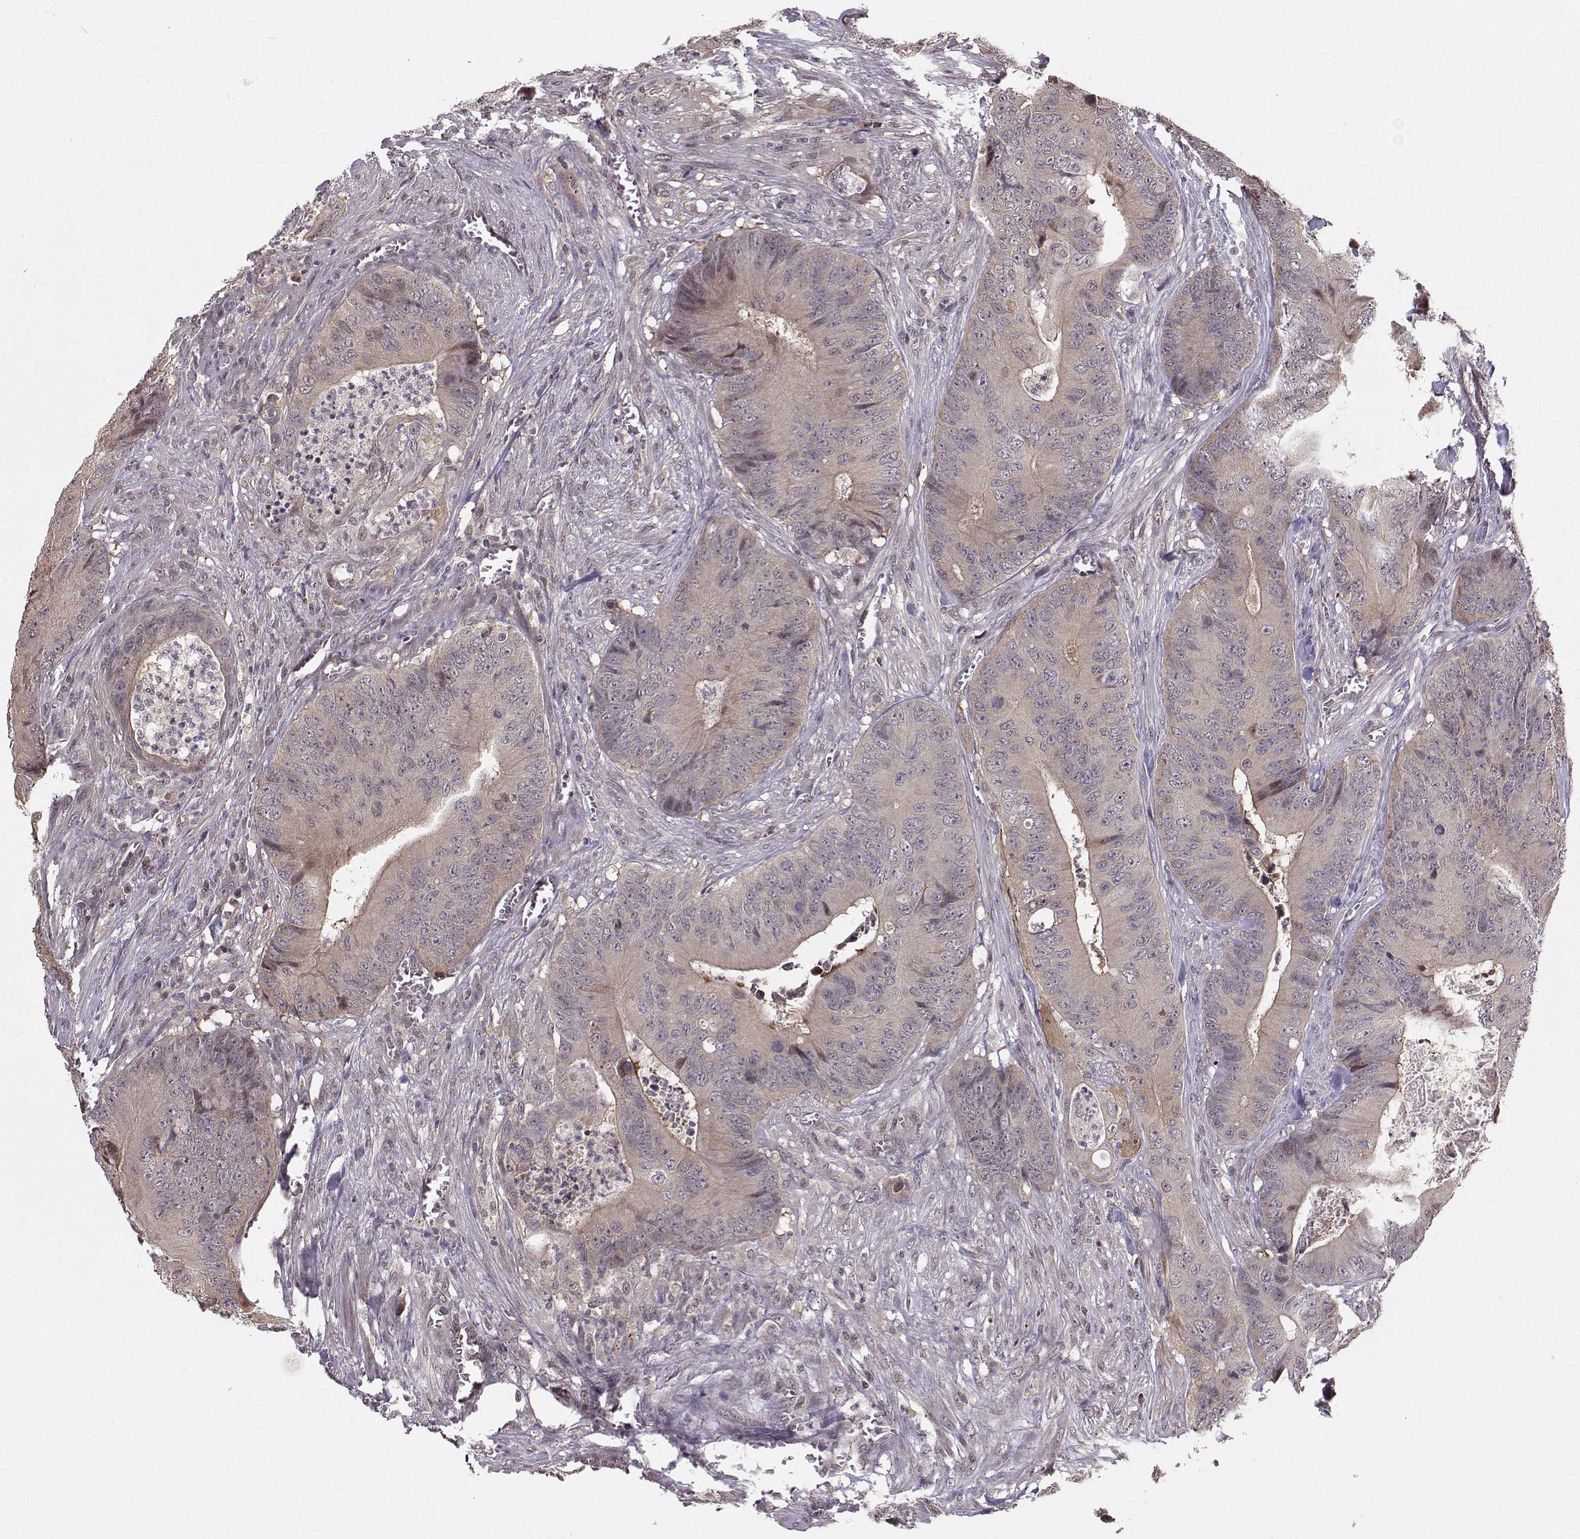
{"staining": {"intensity": "negative", "quantity": "none", "location": "none"}, "tissue": "colorectal cancer", "cell_type": "Tumor cells", "image_type": "cancer", "snomed": [{"axis": "morphology", "description": "Adenocarcinoma, NOS"}, {"axis": "topography", "description": "Colon"}], "caption": "Tumor cells are negative for brown protein staining in colorectal cancer.", "gene": "PKP2", "patient": {"sex": "male", "age": 84}}